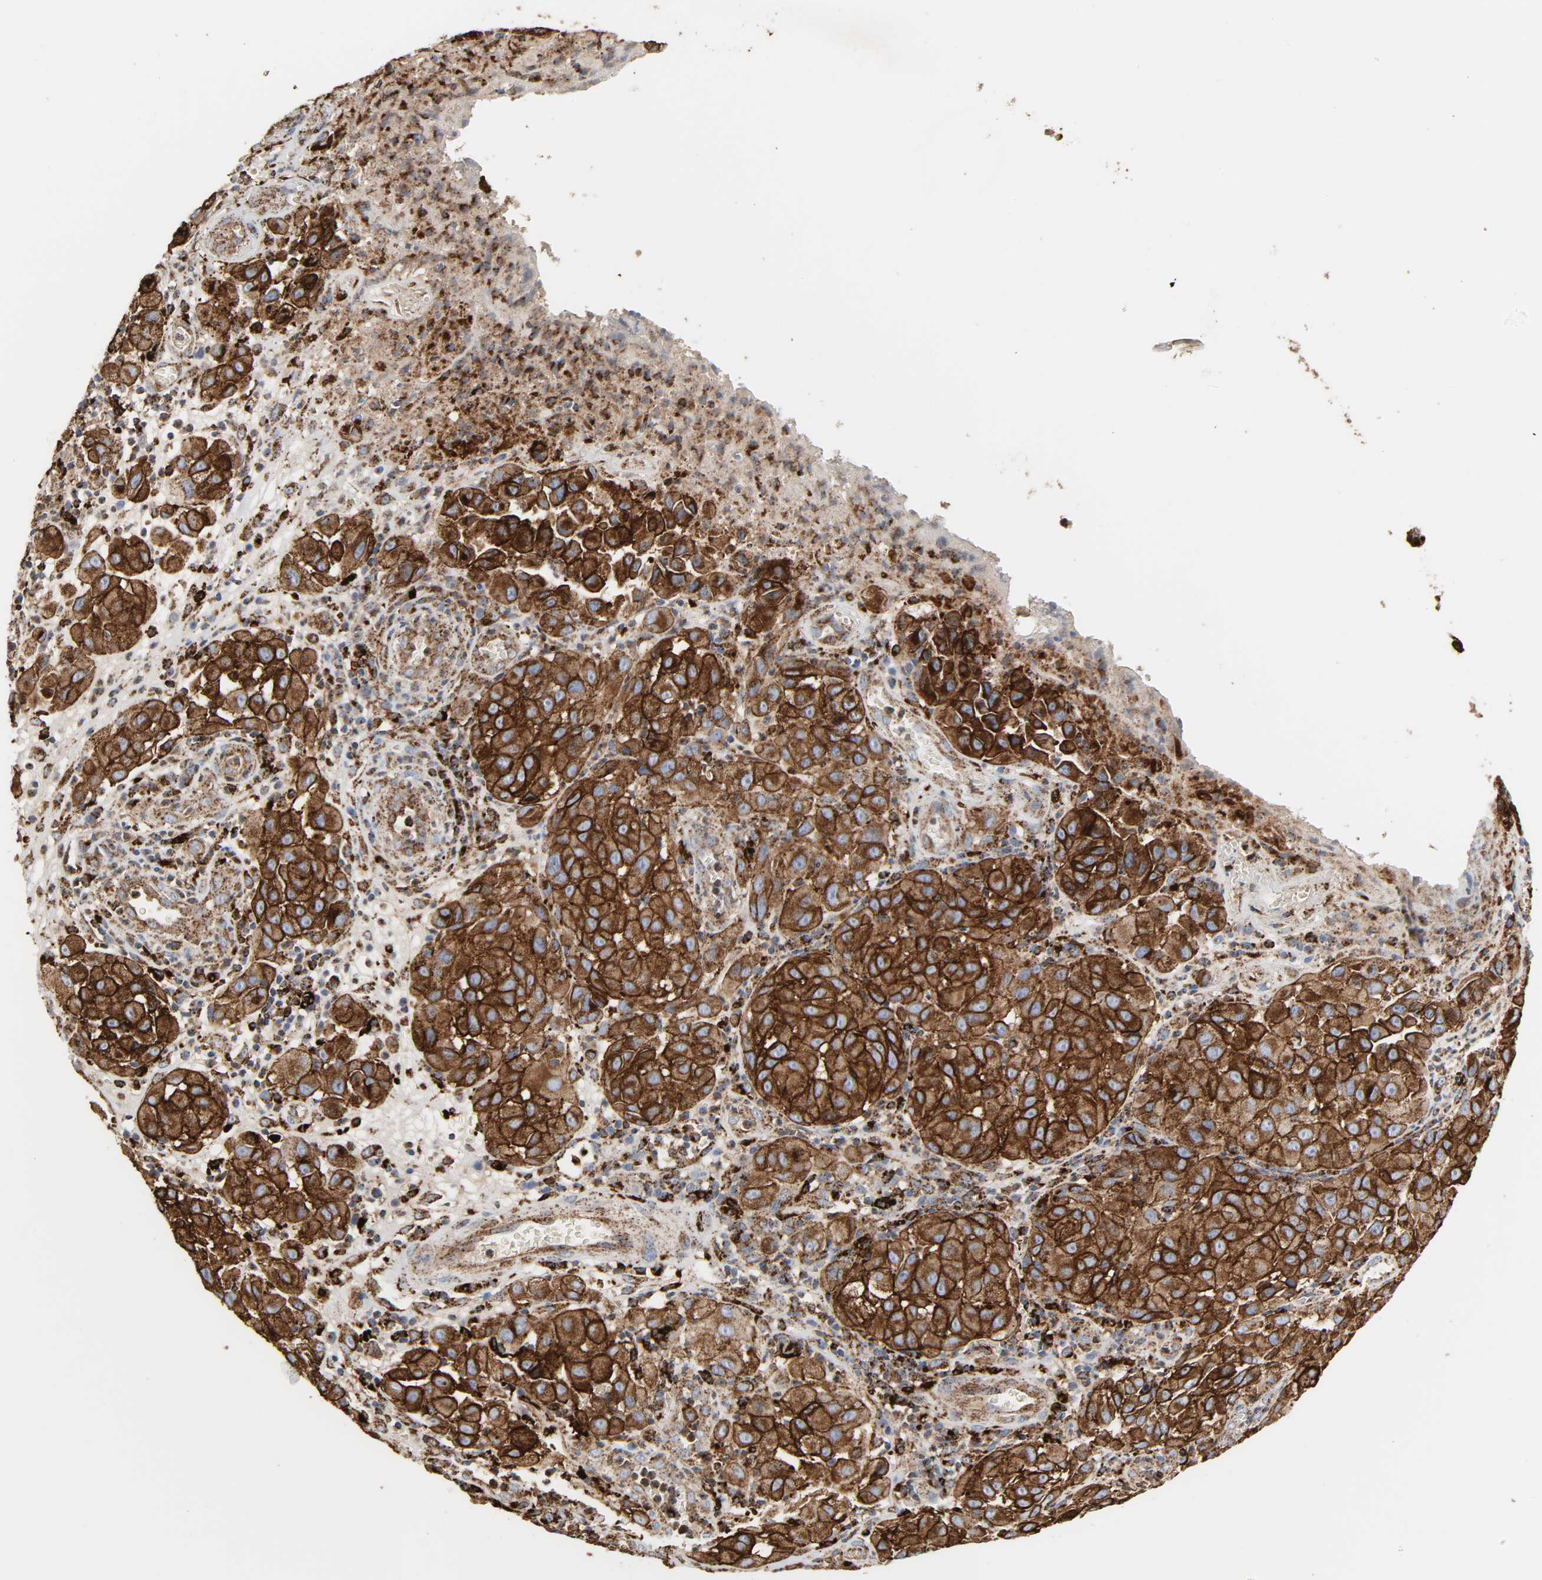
{"staining": {"intensity": "strong", "quantity": ">75%", "location": "cytoplasmic/membranous"}, "tissue": "melanoma", "cell_type": "Tumor cells", "image_type": "cancer", "snomed": [{"axis": "morphology", "description": "Malignant melanoma, NOS"}, {"axis": "topography", "description": "Skin"}], "caption": "Tumor cells show strong cytoplasmic/membranous expression in approximately >75% of cells in melanoma.", "gene": "PSAP", "patient": {"sex": "female", "age": 21}}